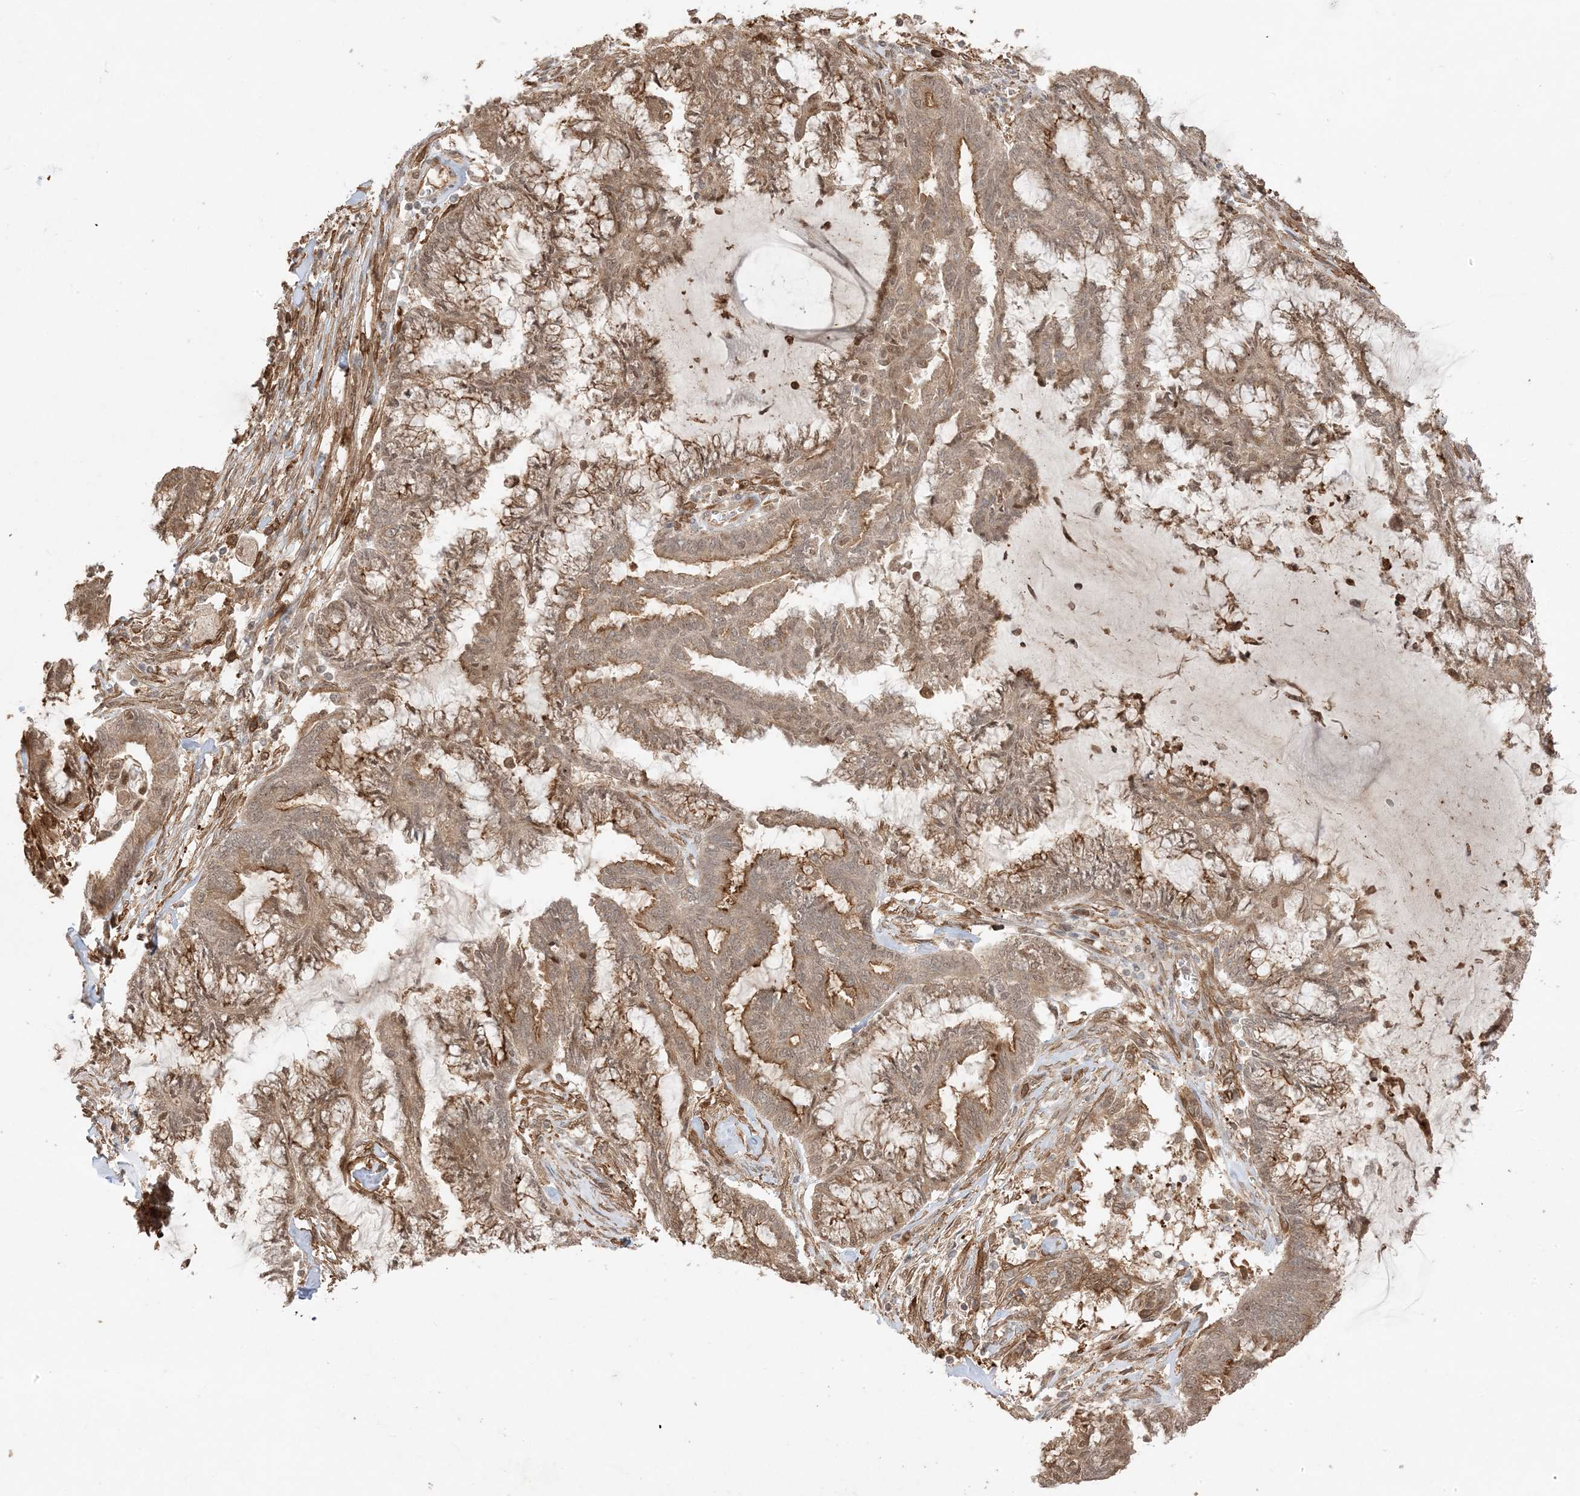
{"staining": {"intensity": "moderate", "quantity": ">75%", "location": "cytoplasmic/membranous"}, "tissue": "endometrial cancer", "cell_type": "Tumor cells", "image_type": "cancer", "snomed": [{"axis": "morphology", "description": "Adenocarcinoma, NOS"}, {"axis": "topography", "description": "Endometrium"}], "caption": "An image of endometrial adenocarcinoma stained for a protein reveals moderate cytoplasmic/membranous brown staining in tumor cells.", "gene": "ZBTB41", "patient": {"sex": "female", "age": 86}}